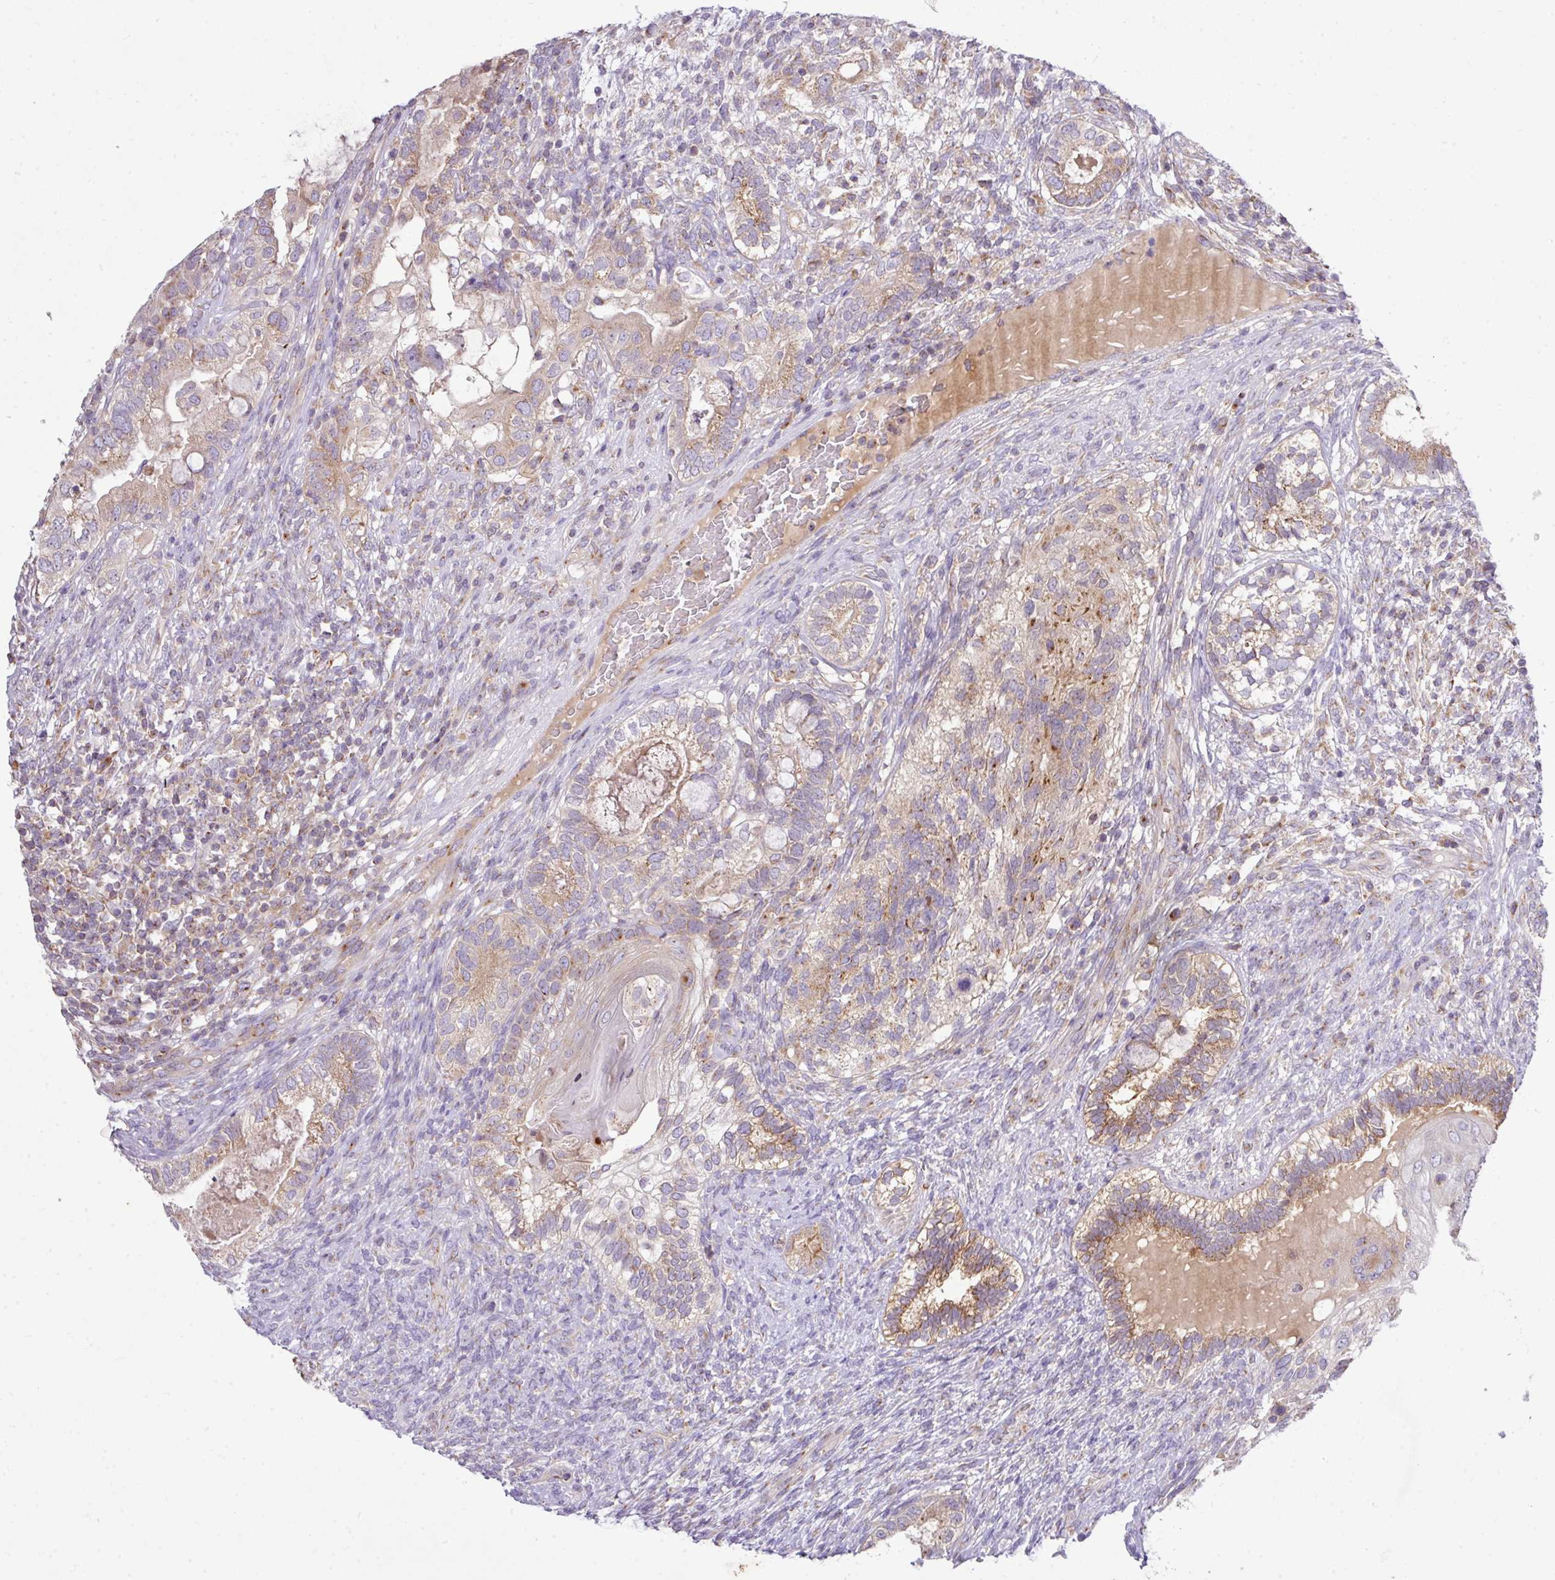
{"staining": {"intensity": "moderate", "quantity": "25%-75%", "location": "cytoplasmic/membranous"}, "tissue": "testis cancer", "cell_type": "Tumor cells", "image_type": "cancer", "snomed": [{"axis": "morphology", "description": "Seminoma, NOS"}, {"axis": "morphology", "description": "Carcinoma, Embryonal, NOS"}, {"axis": "topography", "description": "Testis"}], "caption": "Tumor cells reveal moderate cytoplasmic/membranous positivity in approximately 25%-75% of cells in testis seminoma.", "gene": "VTI1A", "patient": {"sex": "male", "age": 41}}